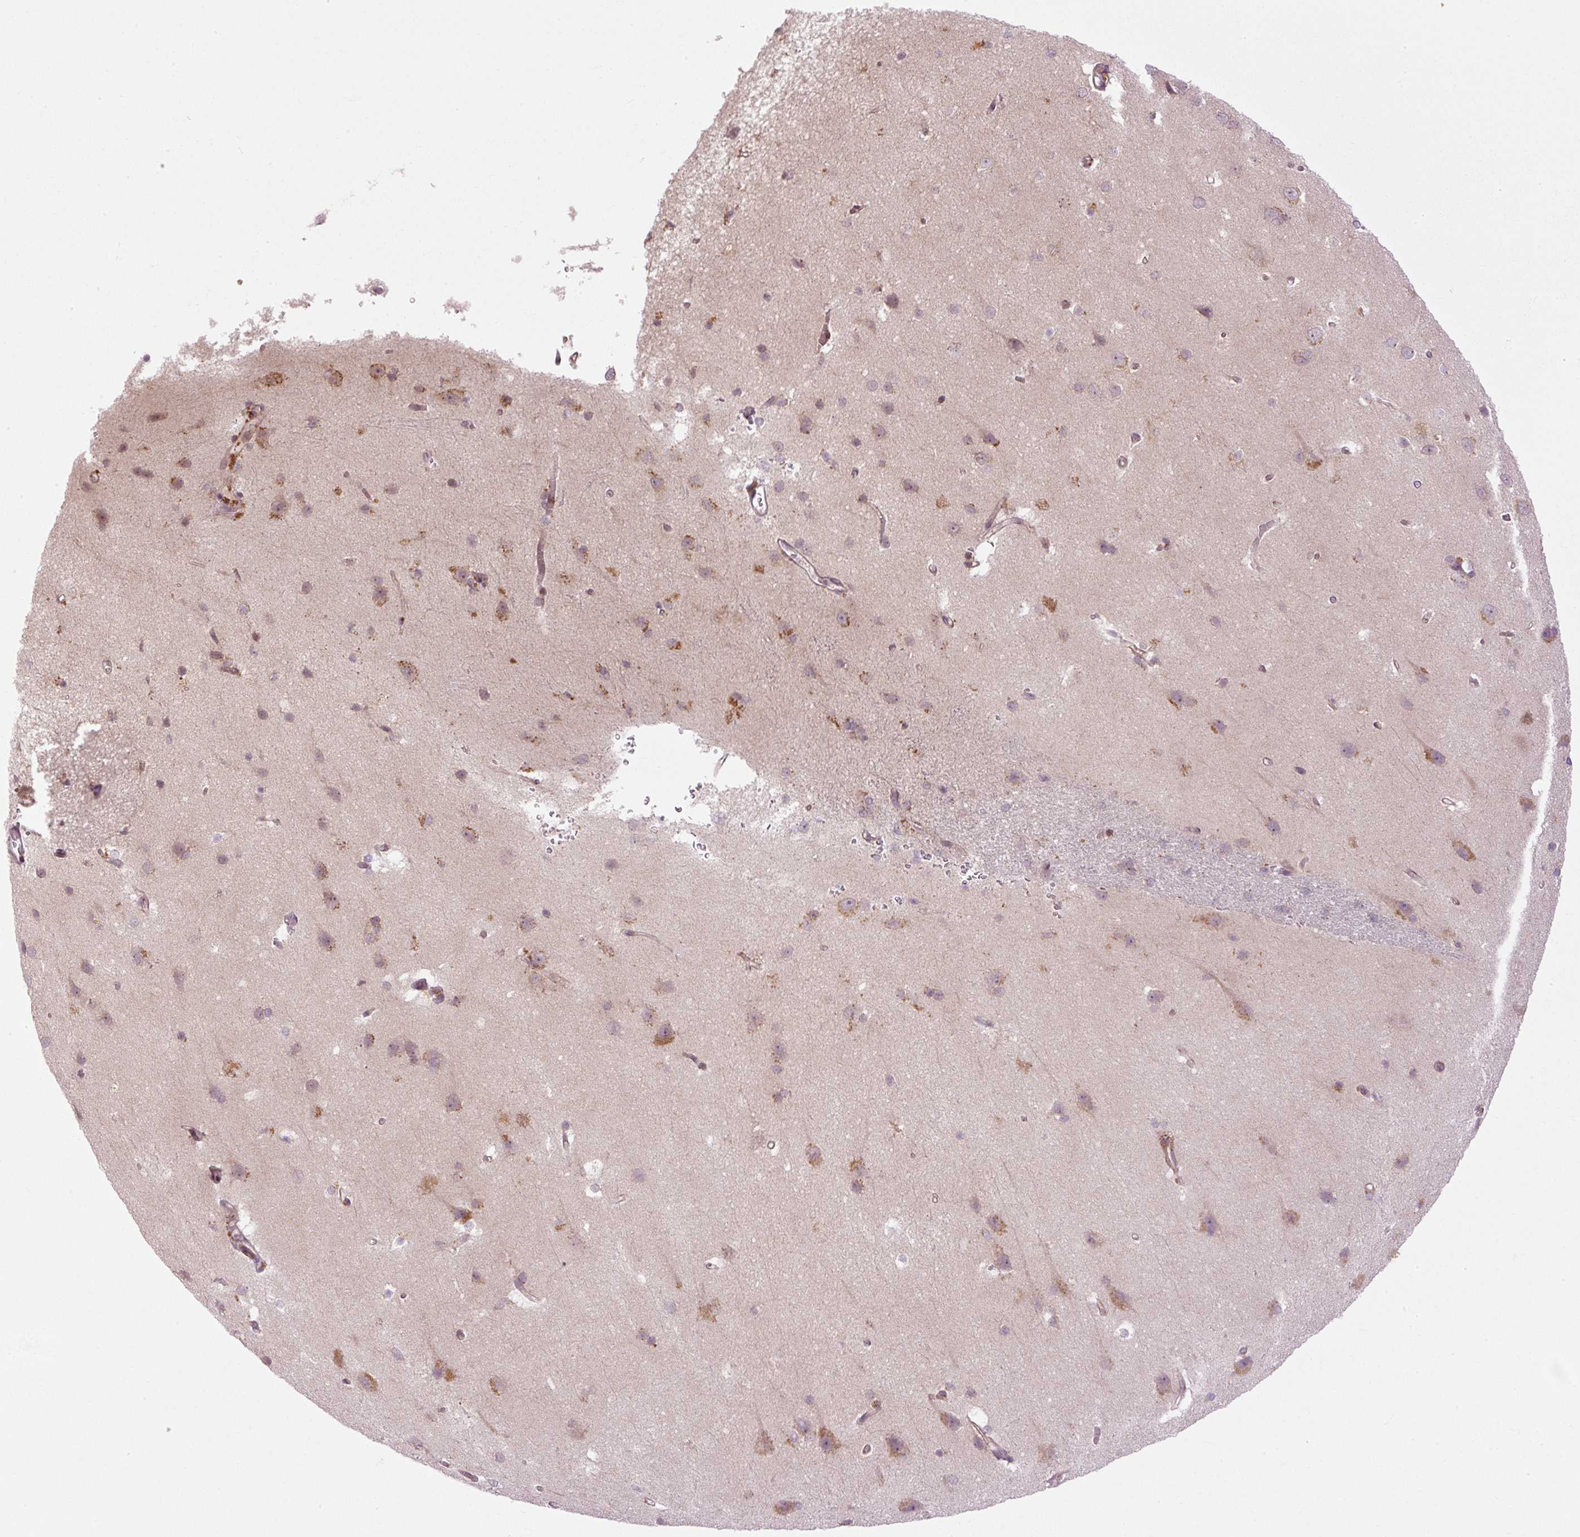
{"staining": {"intensity": "weak", "quantity": "25%-75%", "location": "cytoplasmic/membranous"}, "tissue": "cerebral cortex", "cell_type": "Endothelial cells", "image_type": "normal", "snomed": [{"axis": "morphology", "description": "Normal tissue, NOS"}, {"axis": "topography", "description": "Cerebral cortex"}], "caption": "Cerebral cortex stained with IHC demonstrates weak cytoplasmic/membranous staining in about 25%-75% of endothelial cells.", "gene": "MZT2A", "patient": {"sex": "male", "age": 37}}